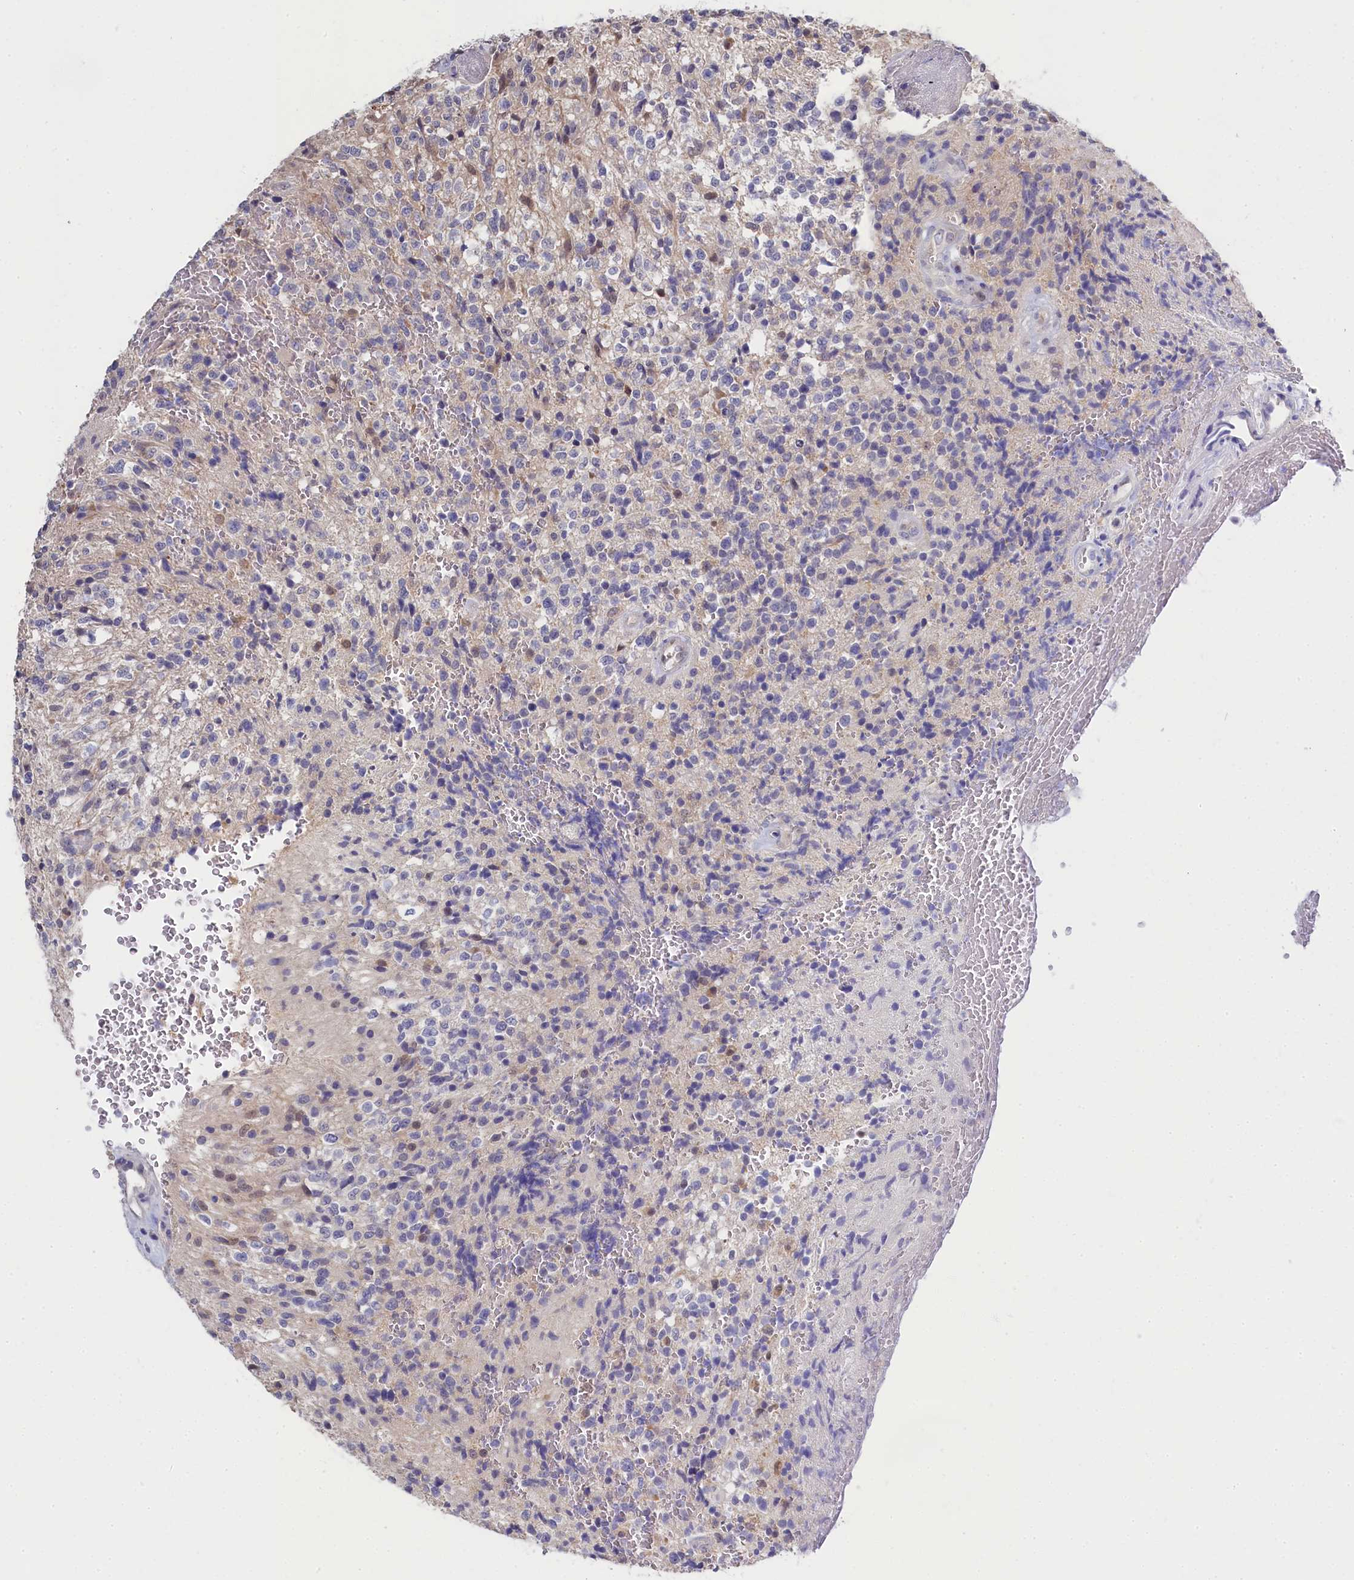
{"staining": {"intensity": "negative", "quantity": "none", "location": "none"}, "tissue": "glioma", "cell_type": "Tumor cells", "image_type": "cancer", "snomed": [{"axis": "morphology", "description": "Glioma, malignant, High grade"}, {"axis": "topography", "description": "Brain"}], "caption": "This is an immunohistochemistry (IHC) micrograph of high-grade glioma (malignant). There is no staining in tumor cells.", "gene": "C11orf54", "patient": {"sex": "male", "age": 56}}